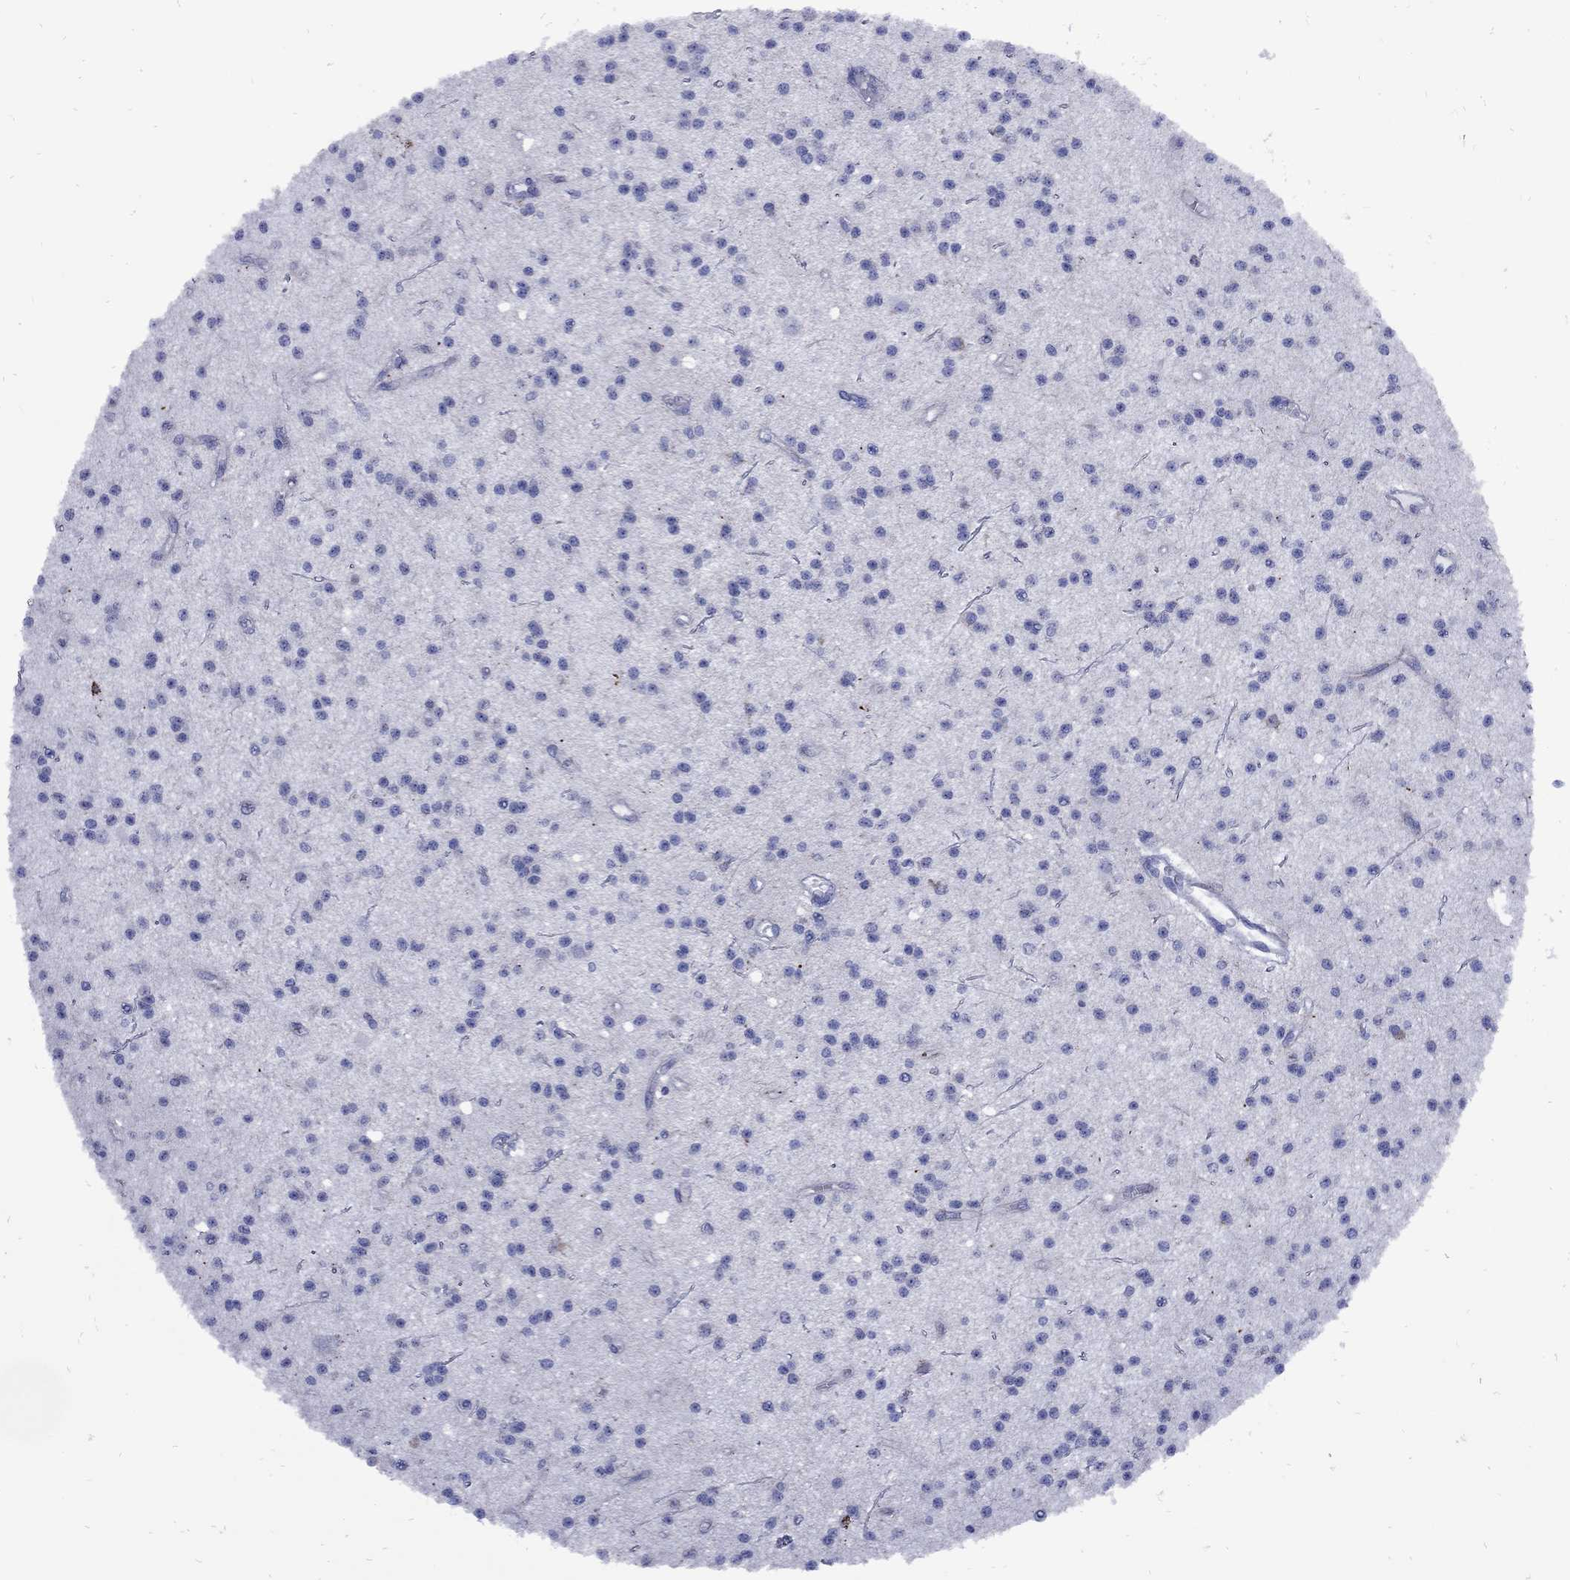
{"staining": {"intensity": "negative", "quantity": "none", "location": "none"}, "tissue": "glioma", "cell_type": "Tumor cells", "image_type": "cancer", "snomed": [{"axis": "morphology", "description": "Glioma, malignant, Low grade"}, {"axis": "topography", "description": "Brain"}], "caption": "Tumor cells are negative for protein expression in human glioma.", "gene": "SESTD1", "patient": {"sex": "male", "age": 27}}